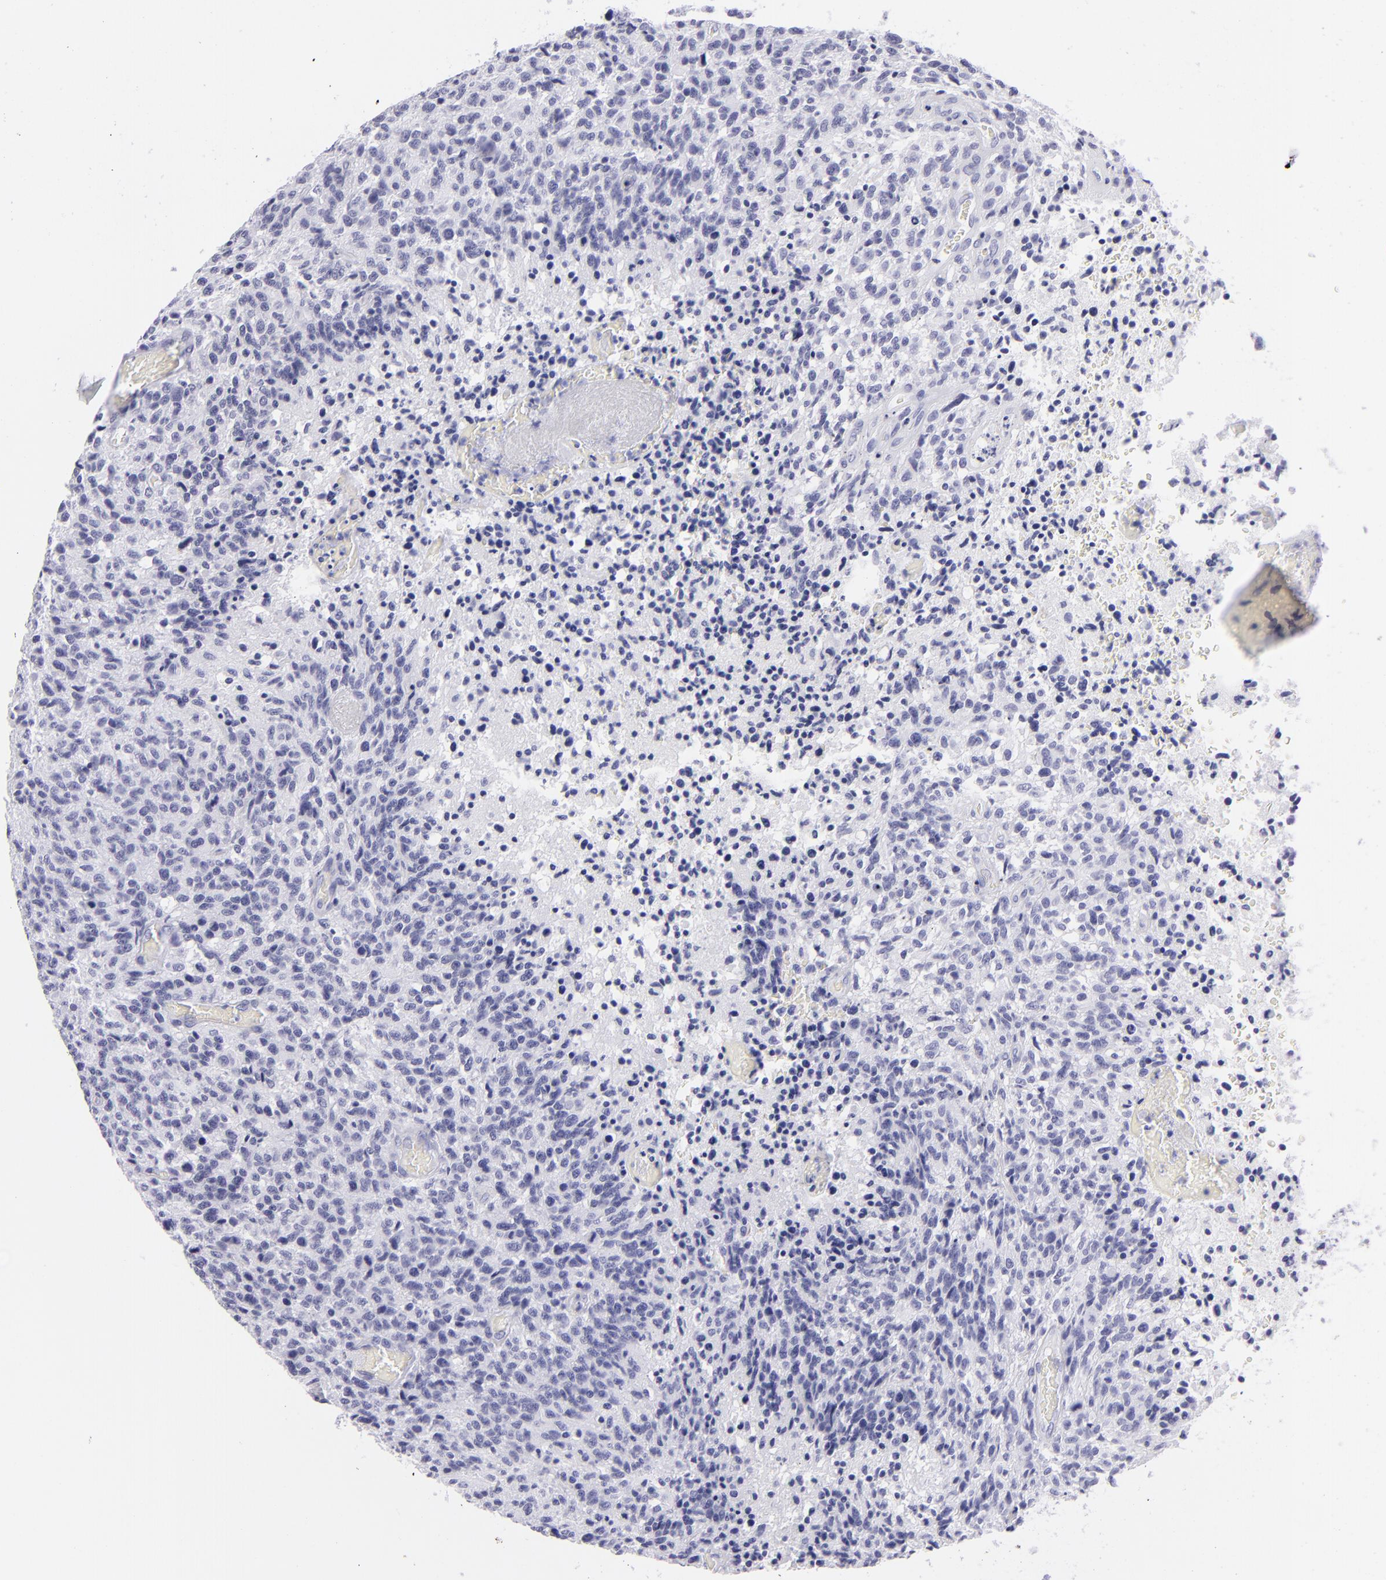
{"staining": {"intensity": "negative", "quantity": "none", "location": "none"}, "tissue": "glioma", "cell_type": "Tumor cells", "image_type": "cancer", "snomed": [{"axis": "morphology", "description": "Glioma, malignant, High grade"}, {"axis": "topography", "description": "Brain"}], "caption": "IHC photomicrograph of human malignant high-grade glioma stained for a protein (brown), which shows no positivity in tumor cells.", "gene": "PVALB", "patient": {"sex": "male", "age": 36}}